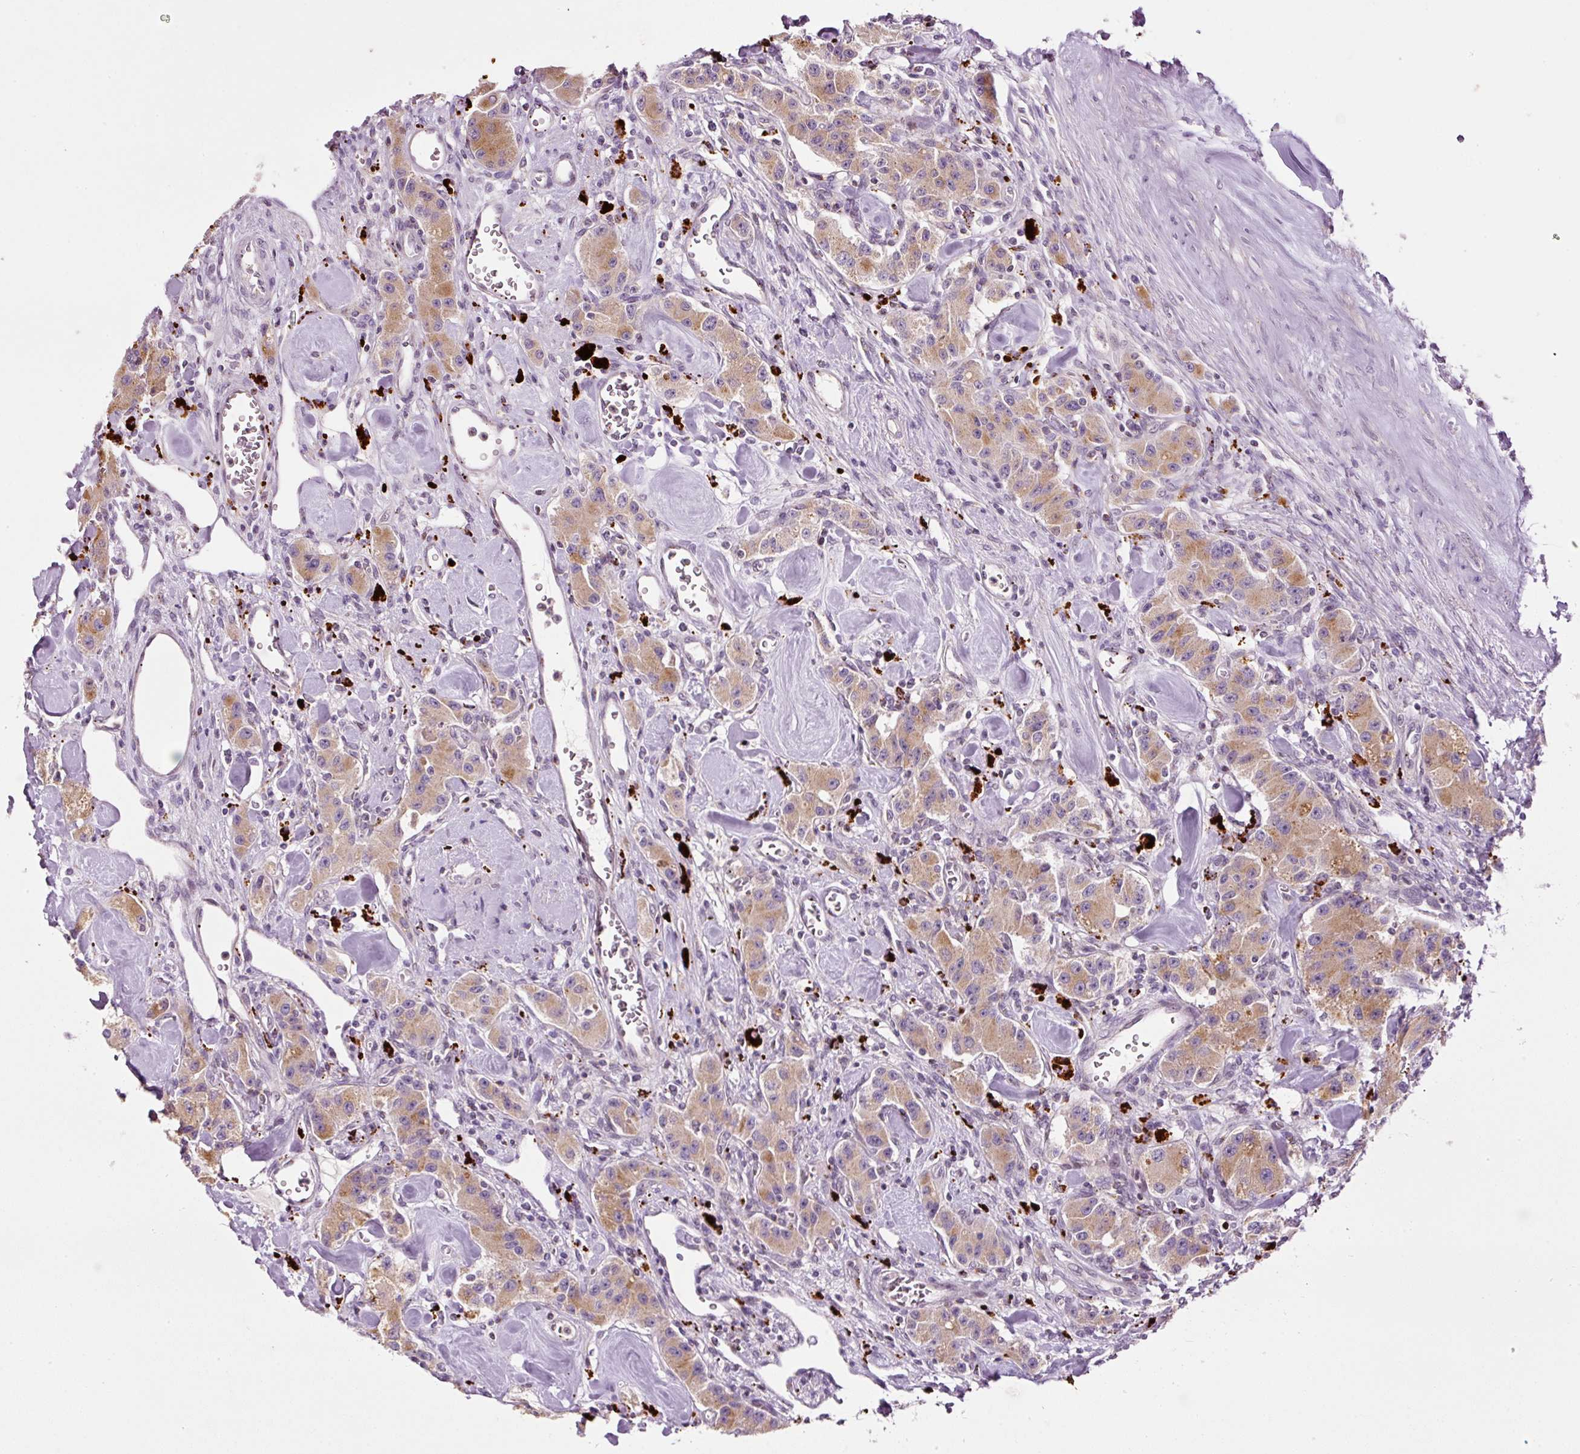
{"staining": {"intensity": "weak", "quantity": ">75%", "location": "cytoplasmic/membranous"}, "tissue": "carcinoid", "cell_type": "Tumor cells", "image_type": "cancer", "snomed": [{"axis": "morphology", "description": "Carcinoid, malignant, NOS"}, {"axis": "topography", "description": "Pancreas"}], "caption": "Brown immunohistochemical staining in malignant carcinoid displays weak cytoplasmic/membranous expression in about >75% of tumor cells.", "gene": "ZNF639", "patient": {"sex": "male", "age": 41}}